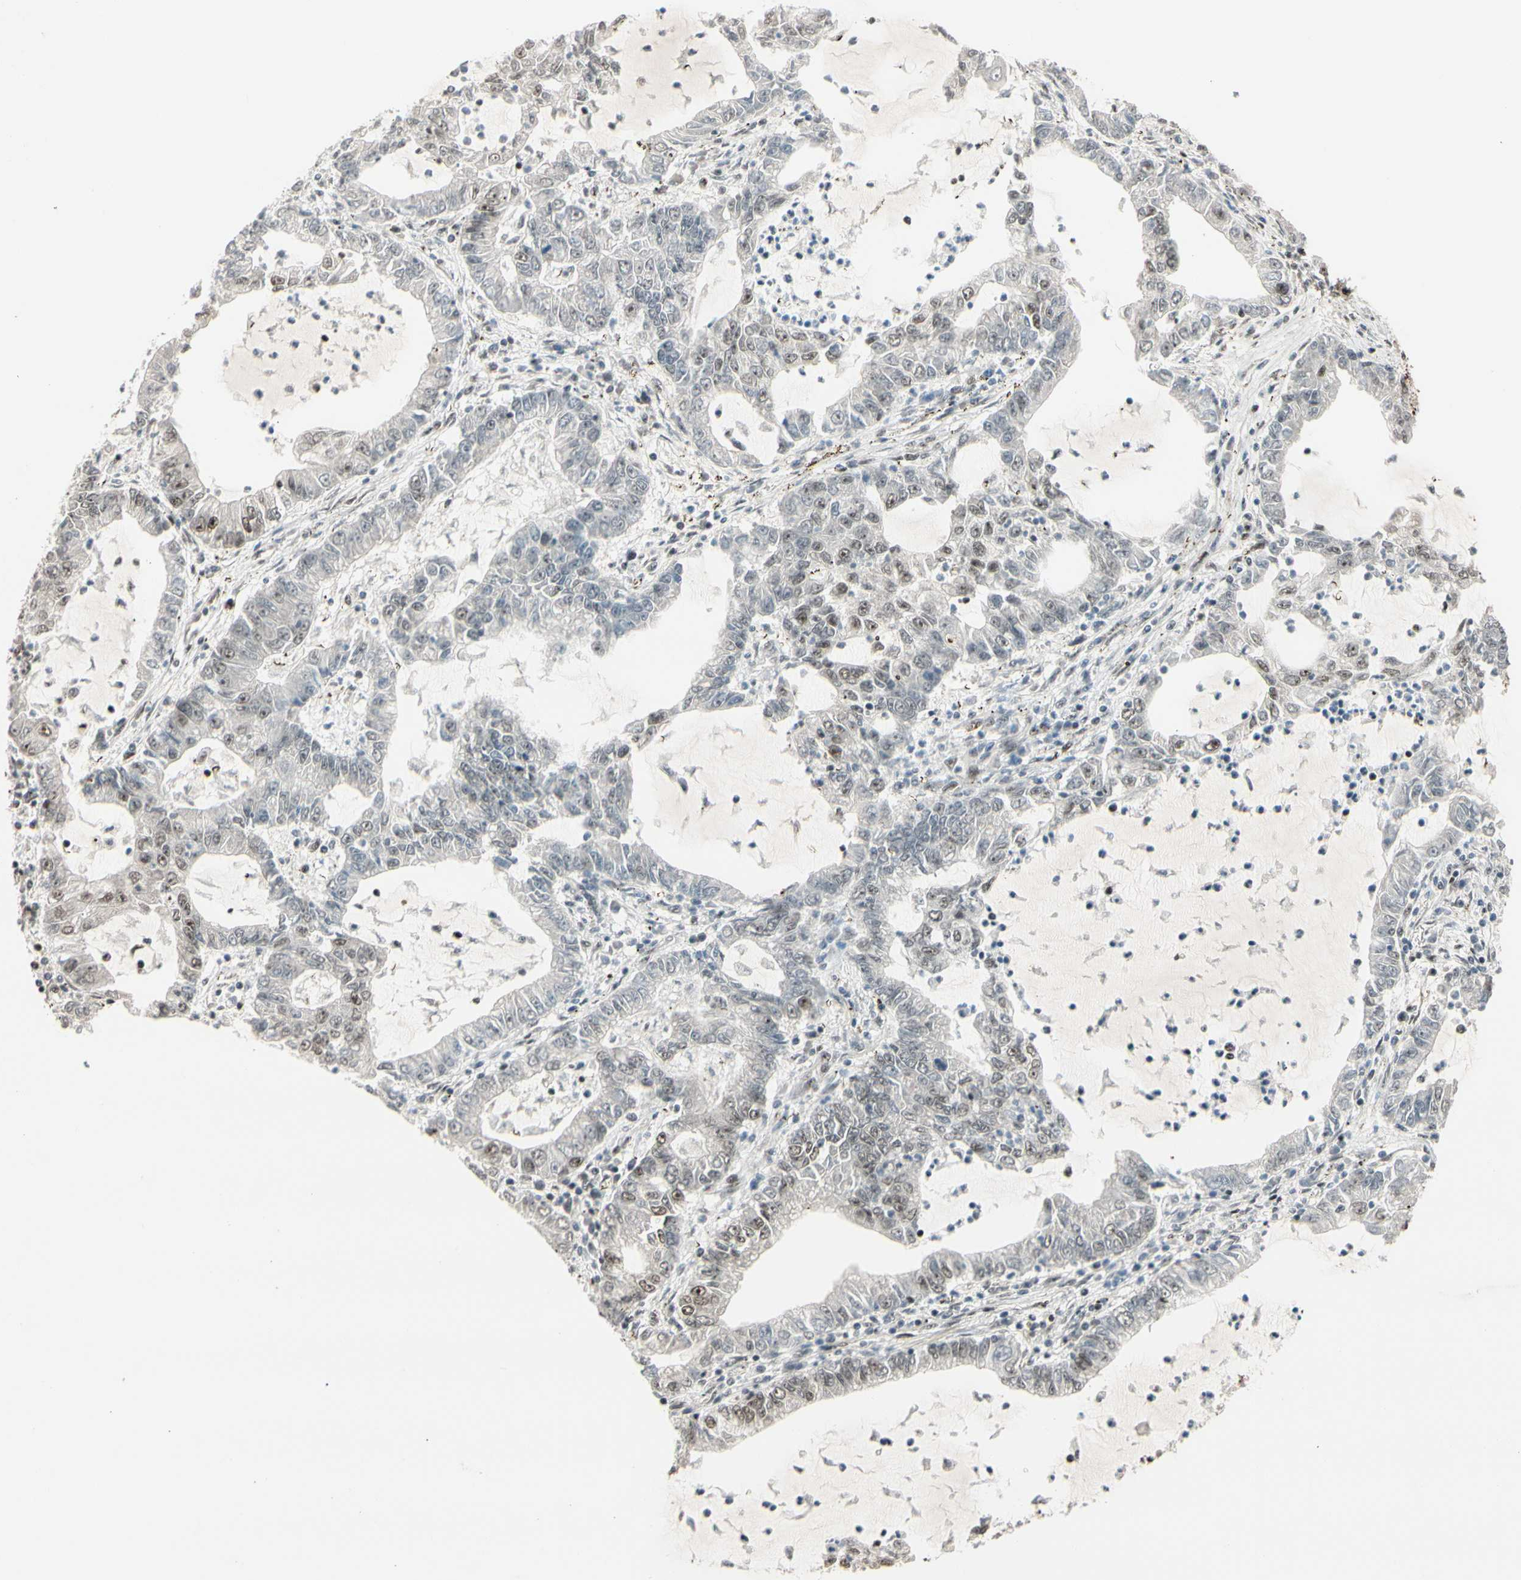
{"staining": {"intensity": "moderate", "quantity": "<25%", "location": "nuclear"}, "tissue": "lung cancer", "cell_type": "Tumor cells", "image_type": "cancer", "snomed": [{"axis": "morphology", "description": "Adenocarcinoma, NOS"}, {"axis": "topography", "description": "Lung"}], "caption": "Immunohistochemical staining of human adenocarcinoma (lung) displays low levels of moderate nuclear positivity in approximately <25% of tumor cells.", "gene": "HEXIM1", "patient": {"sex": "female", "age": 51}}